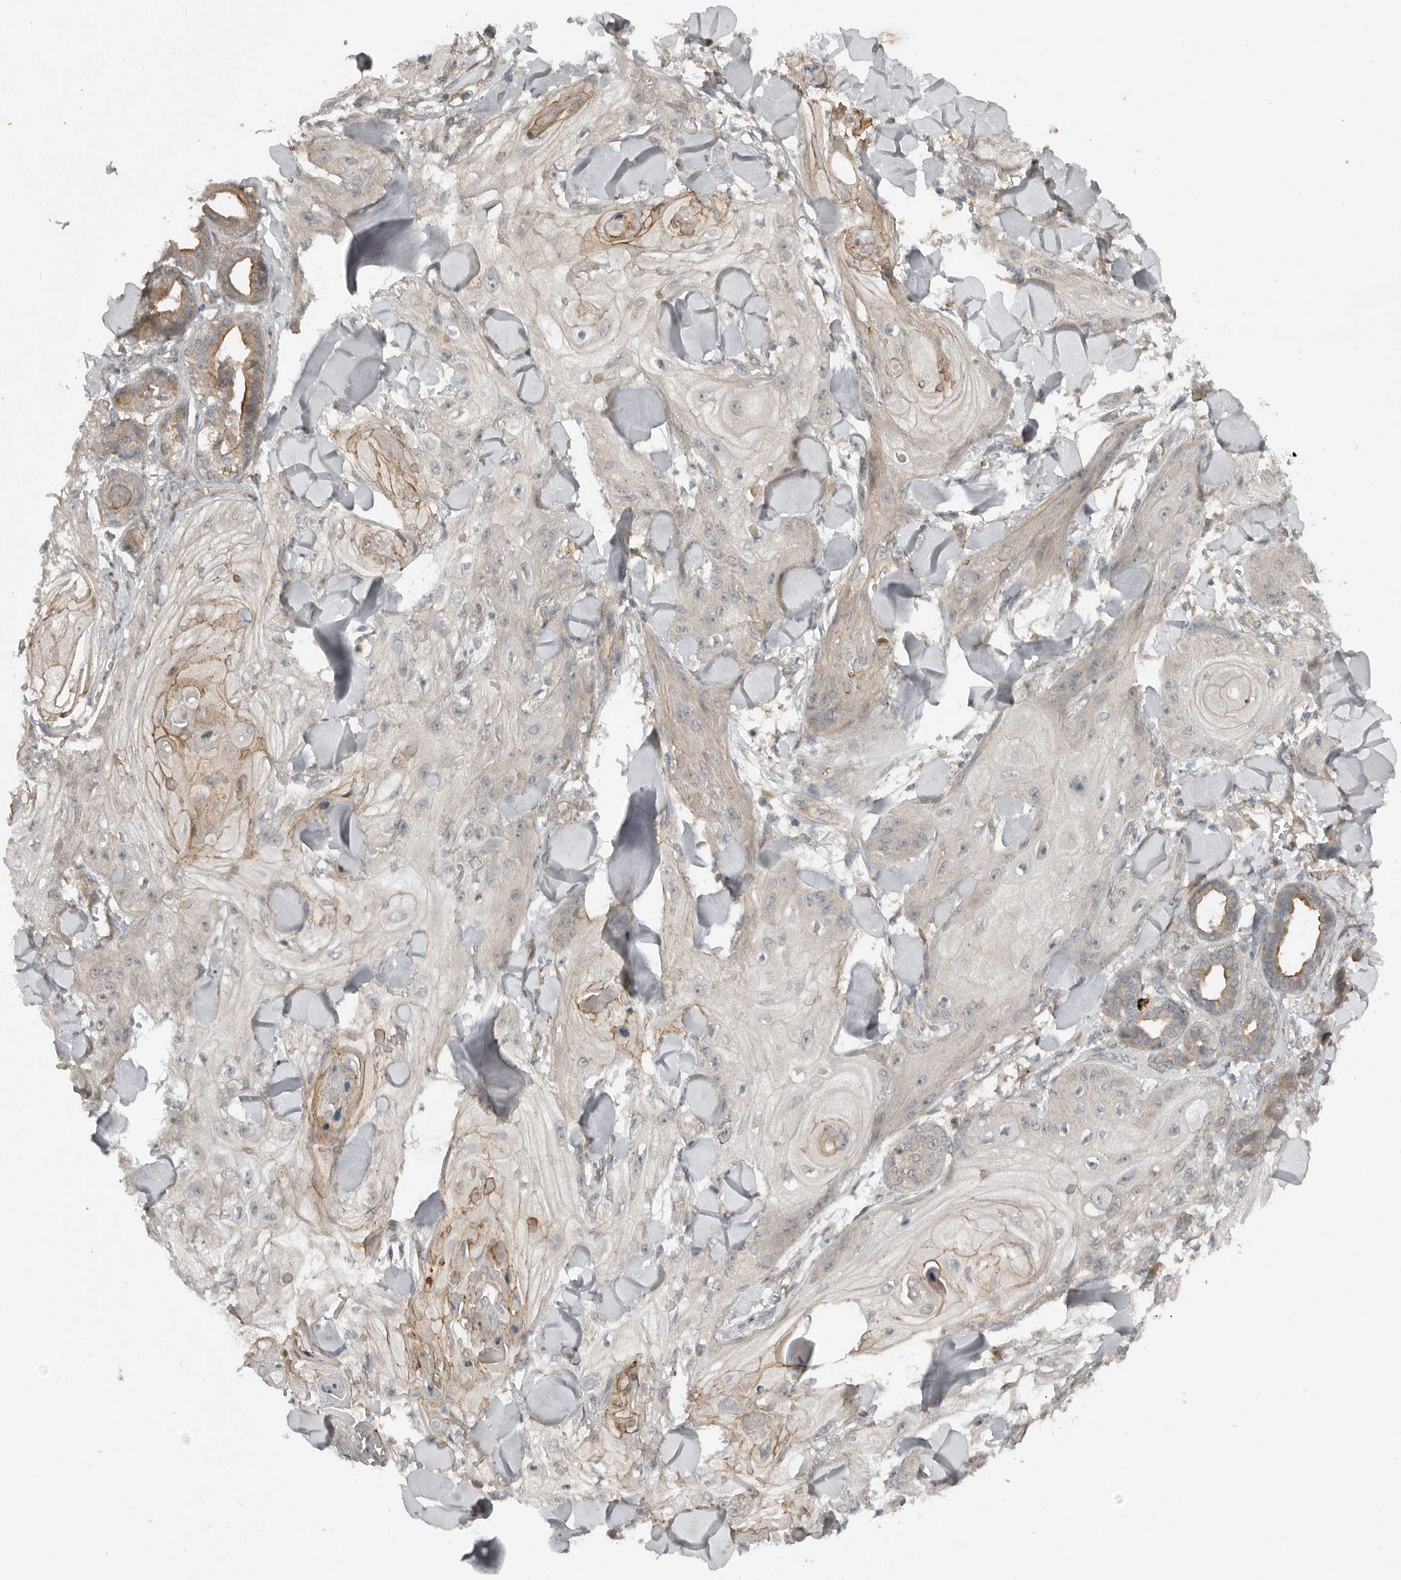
{"staining": {"intensity": "weak", "quantity": "<25%", "location": "cytoplasmic/membranous"}, "tissue": "skin cancer", "cell_type": "Tumor cells", "image_type": "cancer", "snomed": [{"axis": "morphology", "description": "Squamous cell carcinoma, NOS"}, {"axis": "topography", "description": "Skin"}], "caption": "There is no significant positivity in tumor cells of skin cancer.", "gene": "TEAD3", "patient": {"sex": "male", "age": 74}}